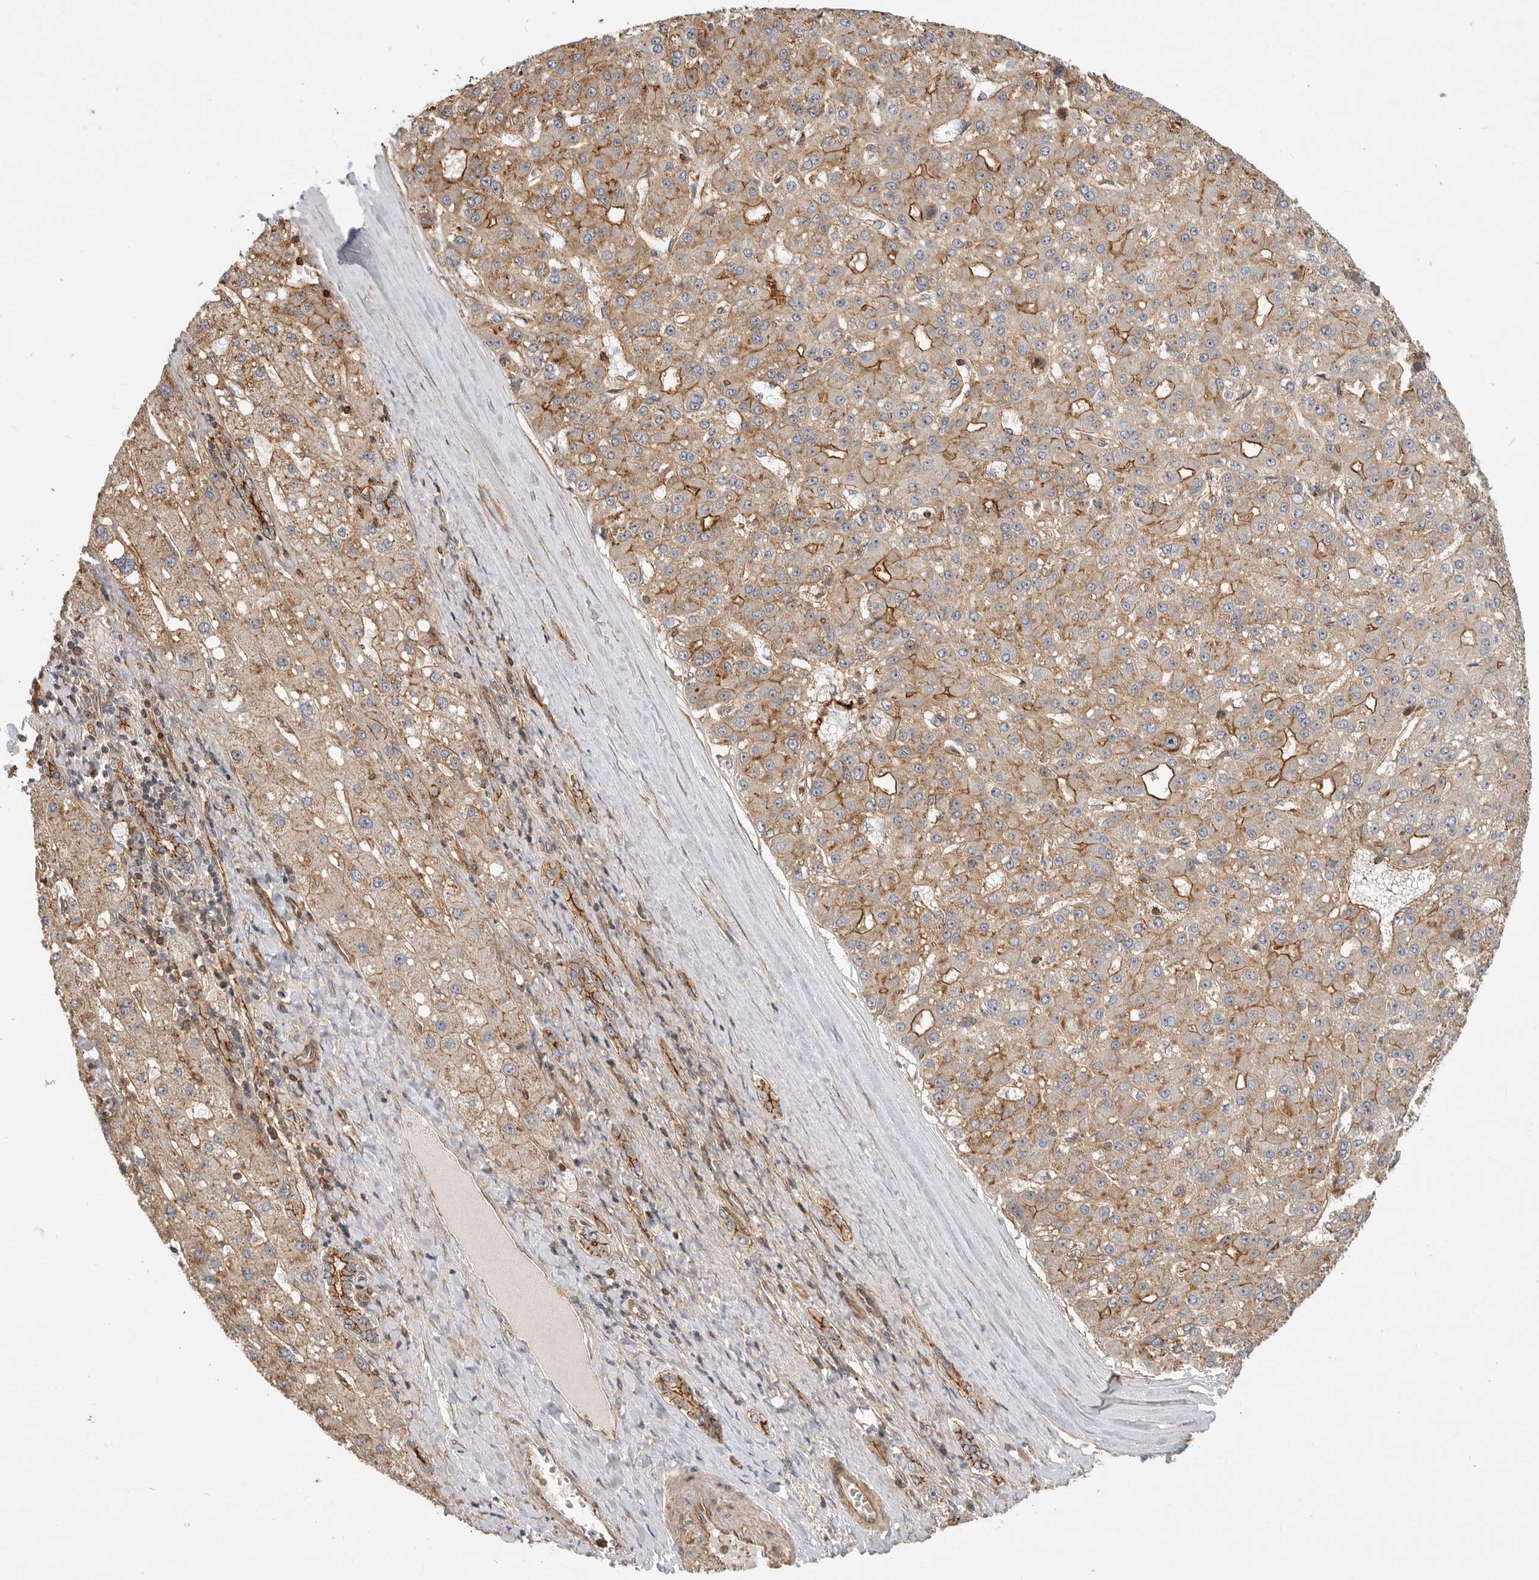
{"staining": {"intensity": "strong", "quantity": "<25%", "location": "cytoplasmic/membranous"}, "tissue": "liver cancer", "cell_type": "Tumor cells", "image_type": "cancer", "snomed": [{"axis": "morphology", "description": "Carcinoma, Hepatocellular, NOS"}, {"axis": "topography", "description": "Liver"}], "caption": "Human liver cancer stained with a protein marker shows strong staining in tumor cells.", "gene": "GPATCH2", "patient": {"sex": "male", "age": 67}}